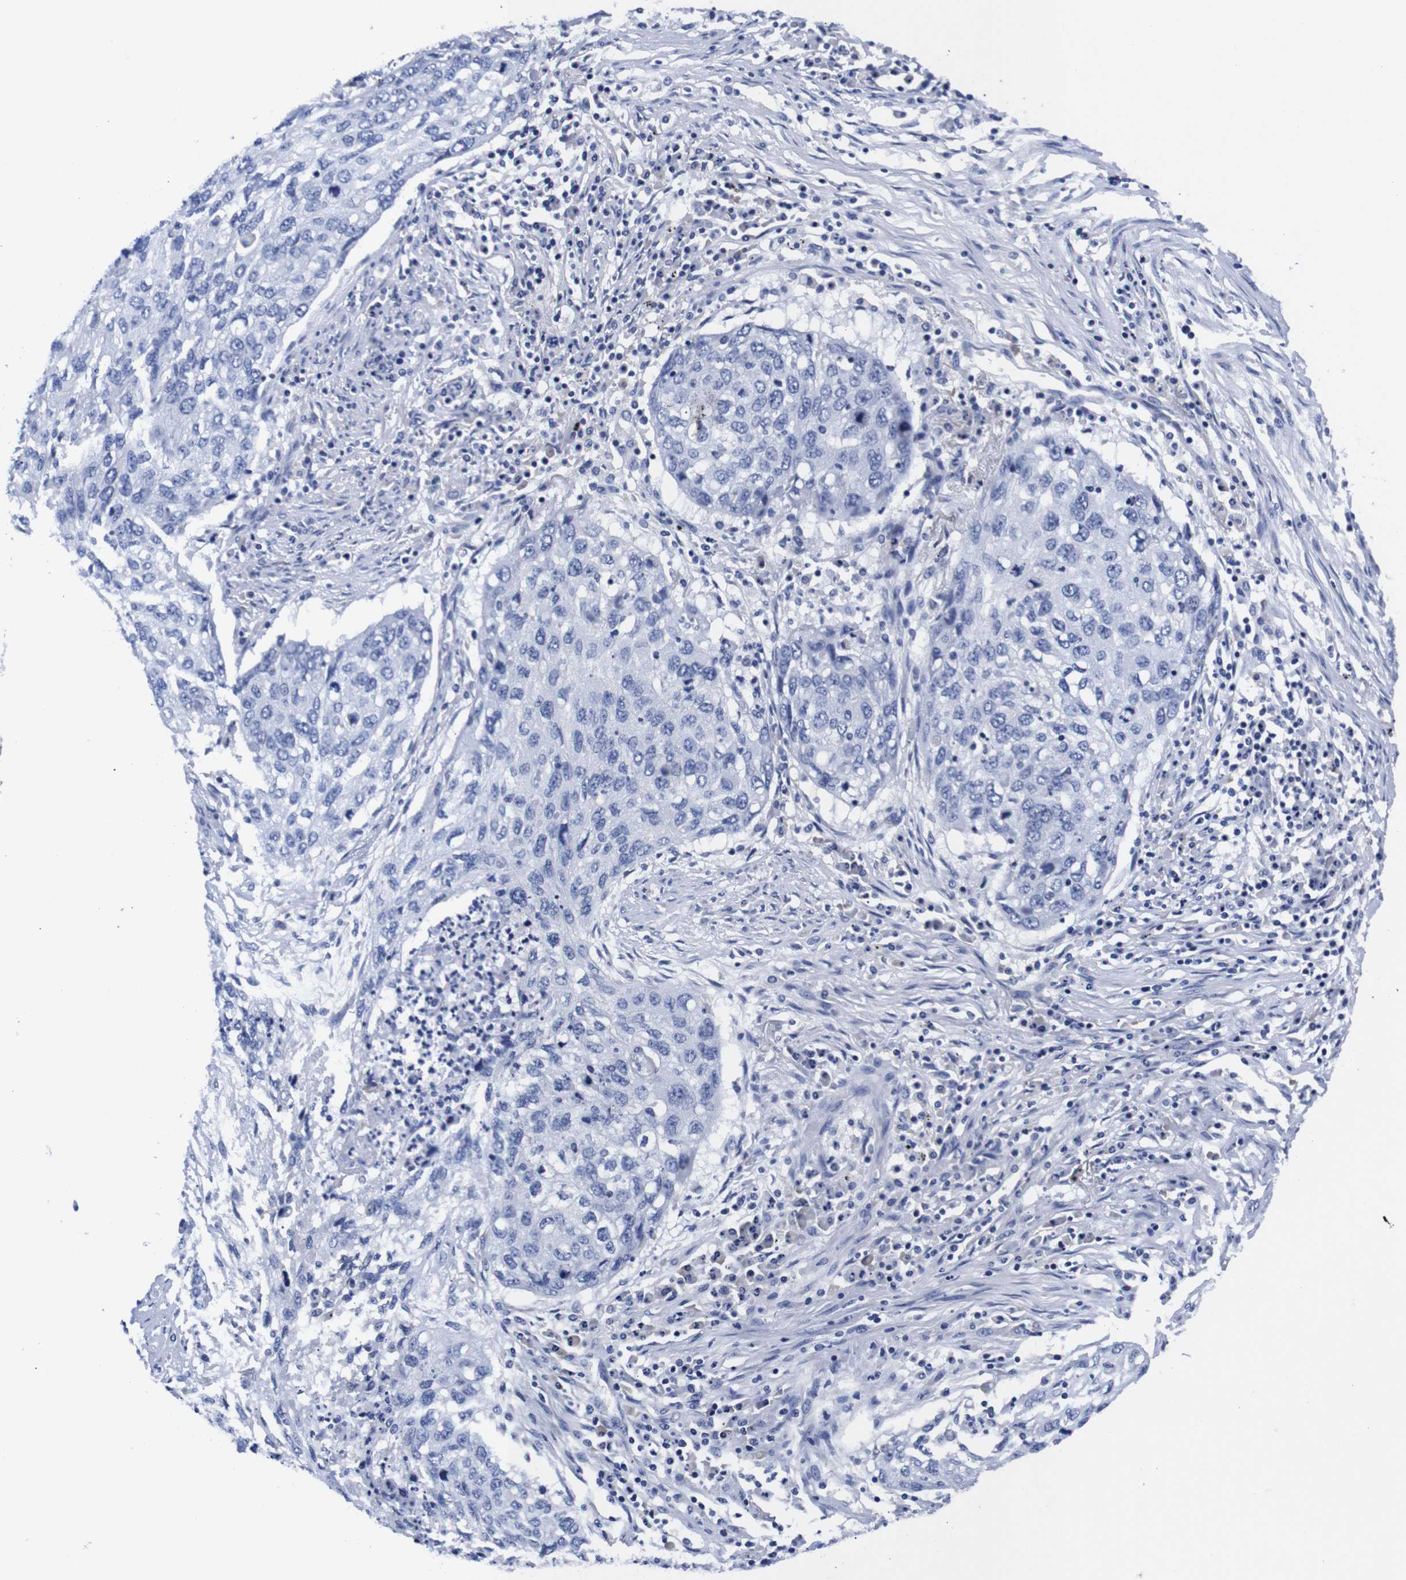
{"staining": {"intensity": "negative", "quantity": "none", "location": "none"}, "tissue": "lung cancer", "cell_type": "Tumor cells", "image_type": "cancer", "snomed": [{"axis": "morphology", "description": "Squamous cell carcinoma, NOS"}, {"axis": "topography", "description": "Lung"}], "caption": "IHC image of neoplastic tissue: human squamous cell carcinoma (lung) stained with DAB (3,3'-diaminobenzidine) exhibits no significant protein staining in tumor cells.", "gene": "CLEC4G", "patient": {"sex": "female", "age": 63}}